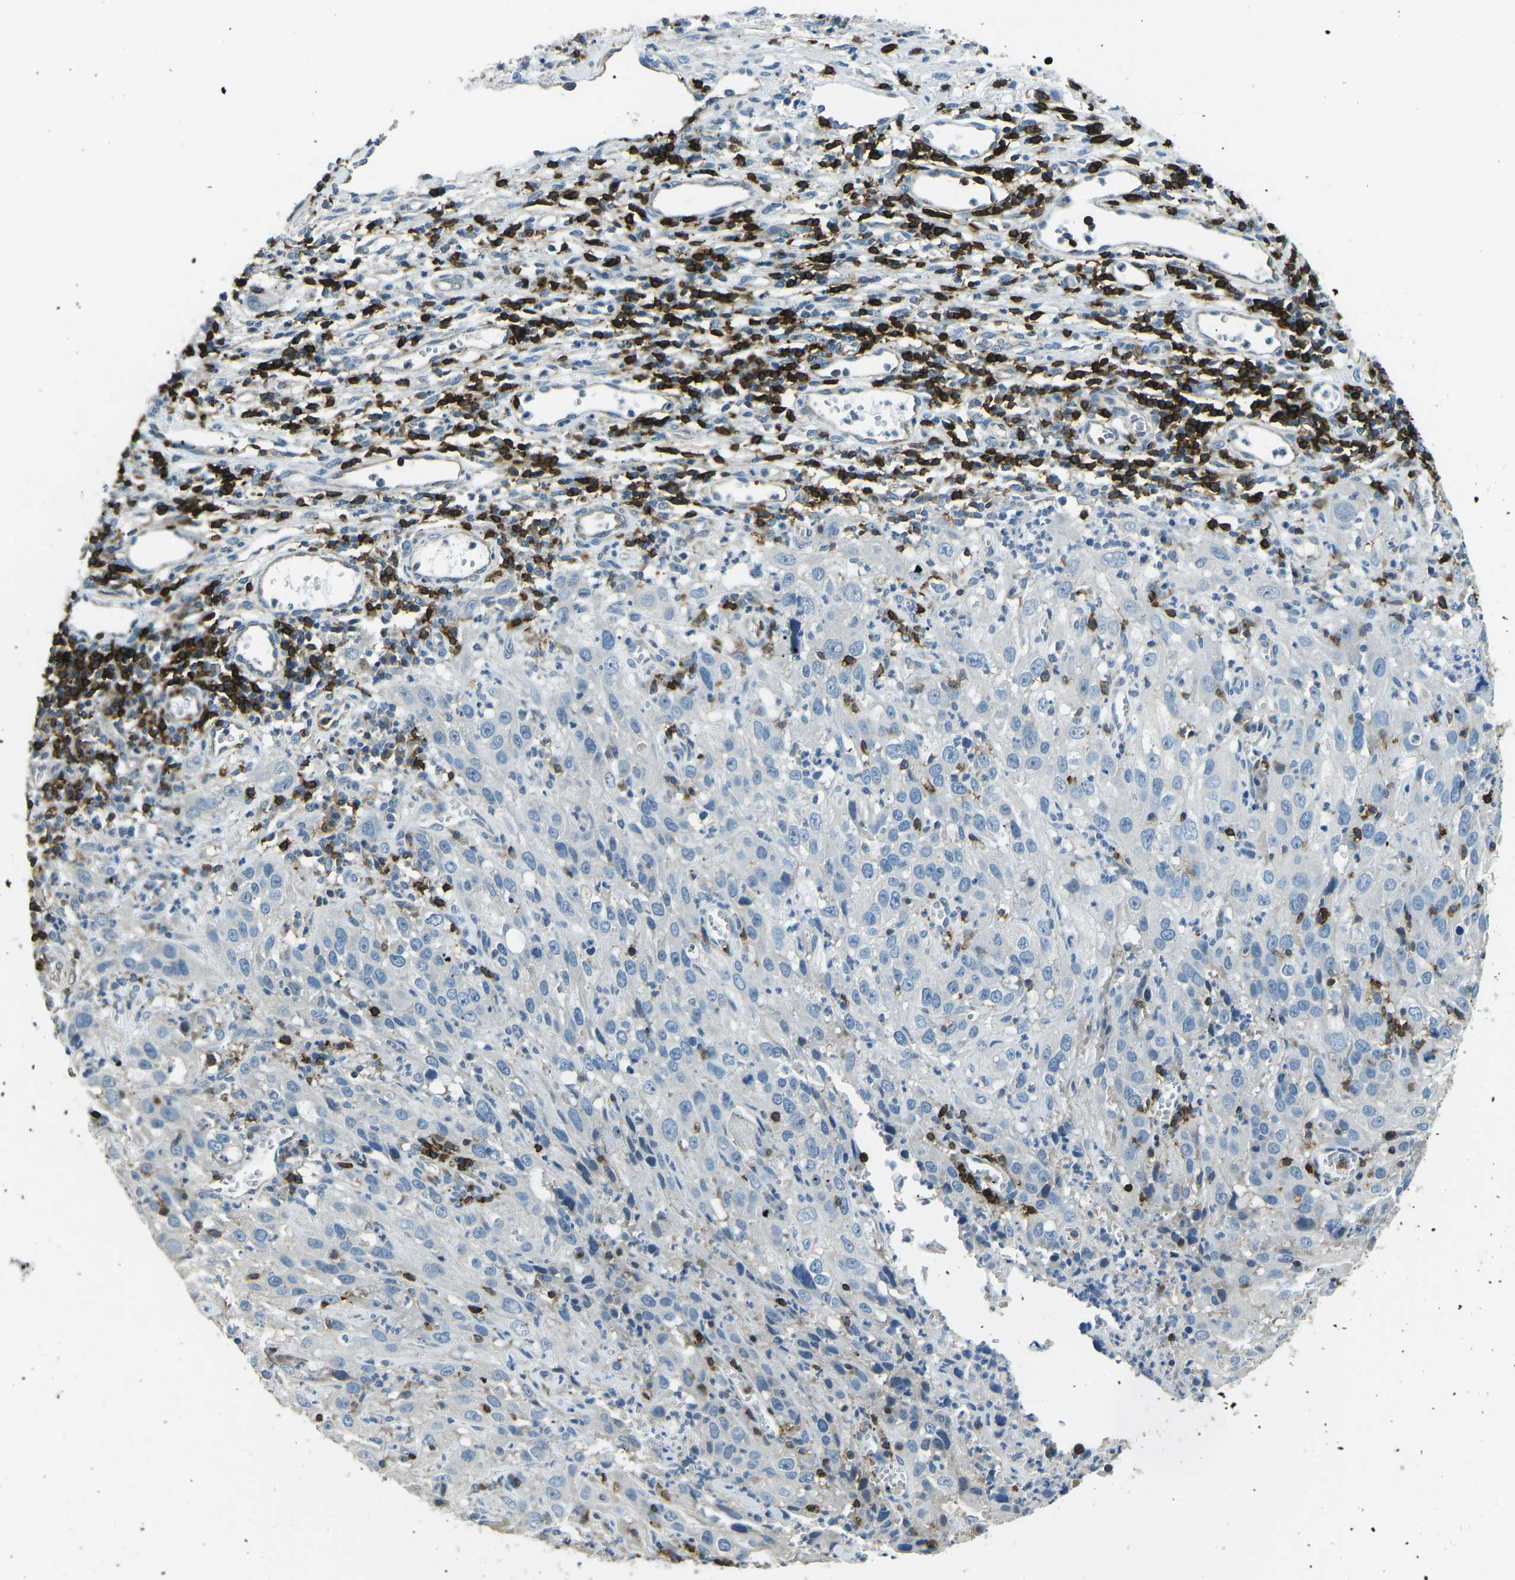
{"staining": {"intensity": "negative", "quantity": "none", "location": "none"}, "tissue": "cervical cancer", "cell_type": "Tumor cells", "image_type": "cancer", "snomed": [{"axis": "morphology", "description": "Squamous cell carcinoma, NOS"}, {"axis": "topography", "description": "Cervix"}], "caption": "DAB immunohistochemical staining of cervical cancer (squamous cell carcinoma) shows no significant staining in tumor cells.", "gene": "CD6", "patient": {"sex": "female", "age": 32}}